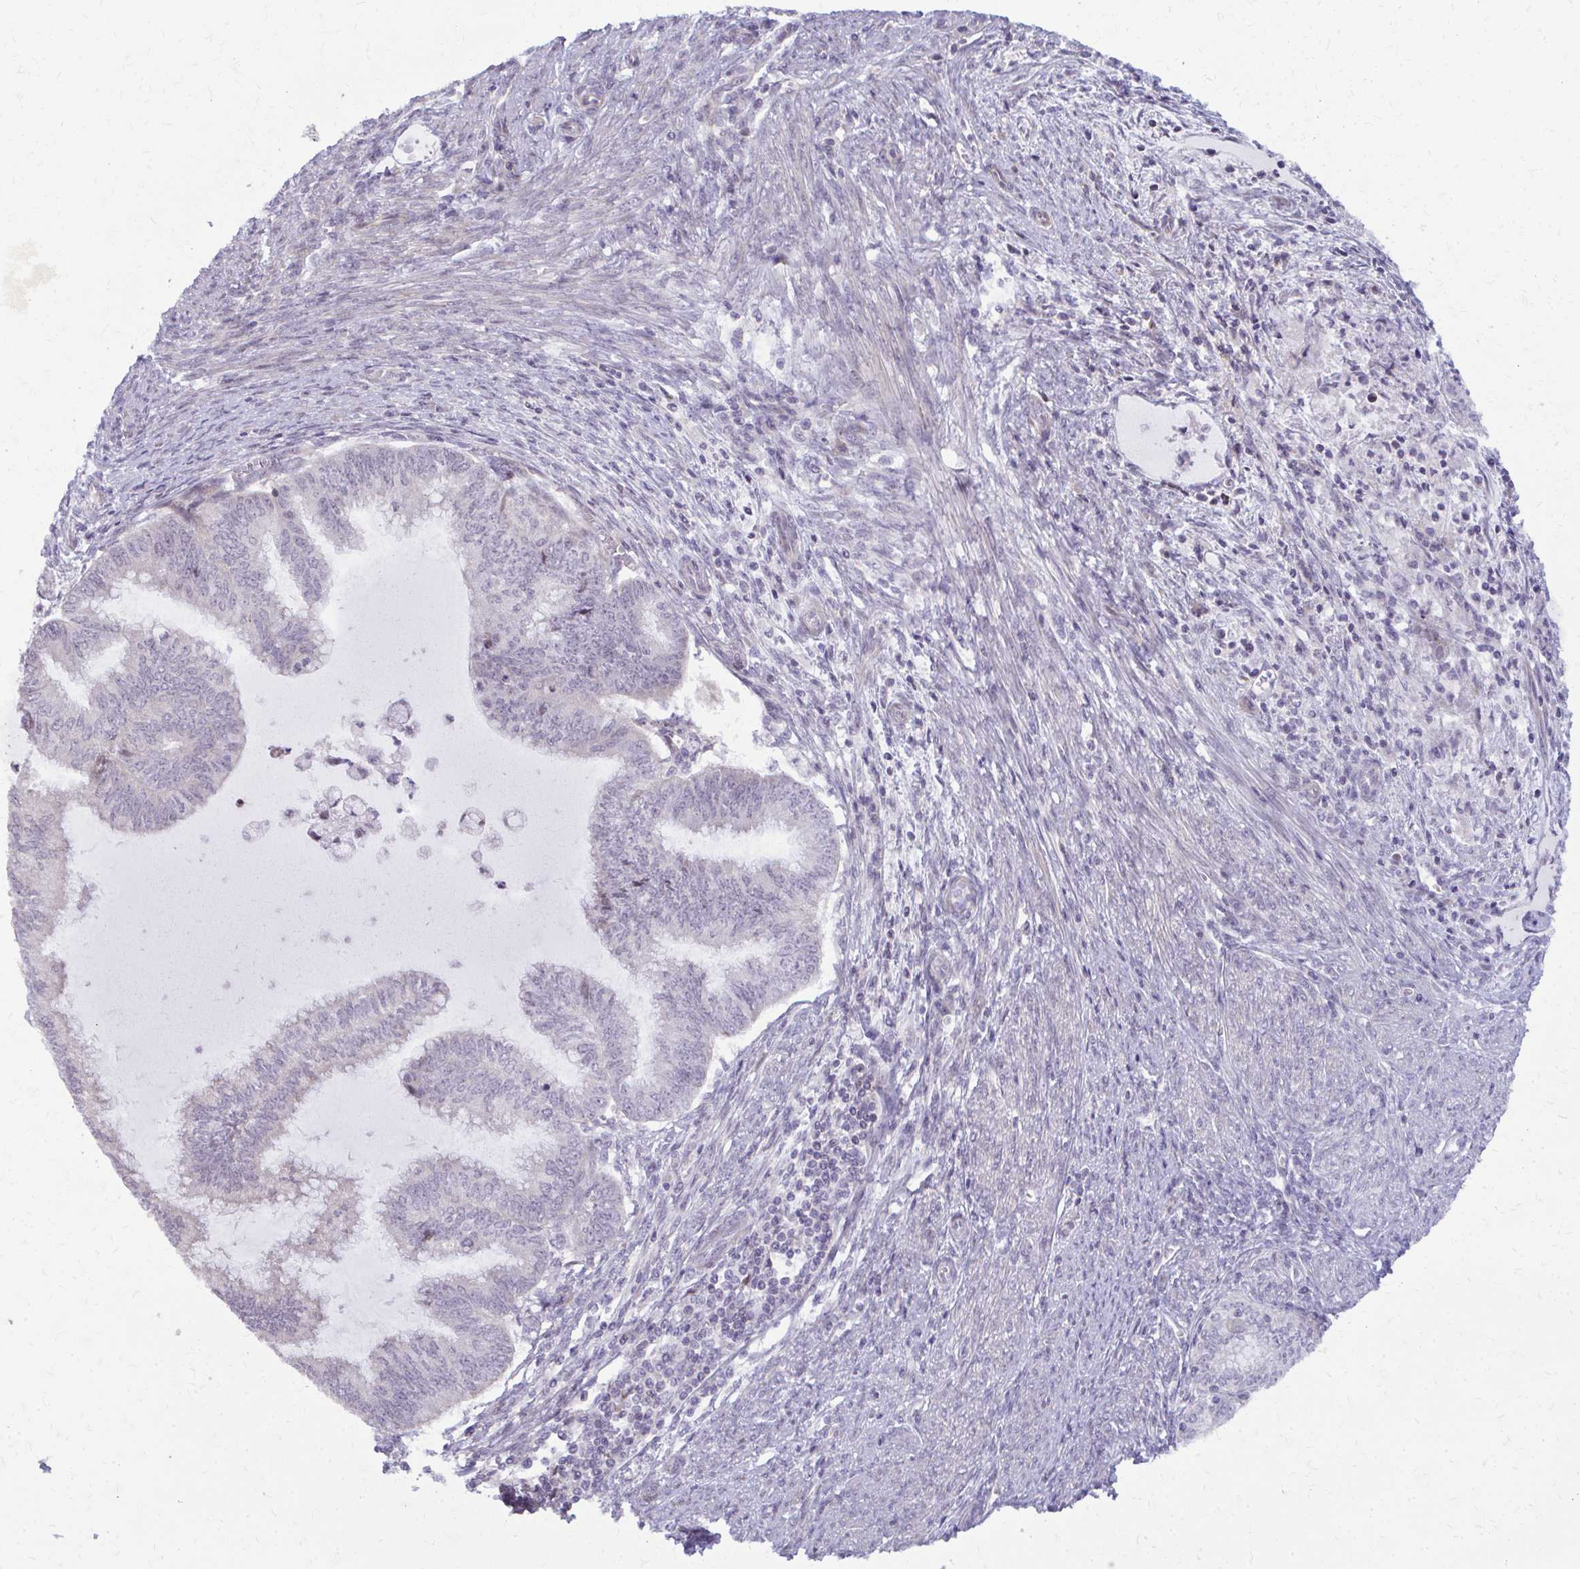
{"staining": {"intensity": "negative", "quantity": "none", "location": "none"}, "tissue": "endometrial cancer", "cell_type": "Tumor cells", "image_type": "cancer", "snomed": [{"axis": "morphology", "description": "Adenocarcinoma, NOS"}, {"axis": "topography", "description": "Endometrium"}], "caption": "Endometrial cancer stained for a protein using immunohistochemistry demonstrates no positivity tumor cells.", "gene": "MAF1", "patient": {"sex": "female", "age": 79}}